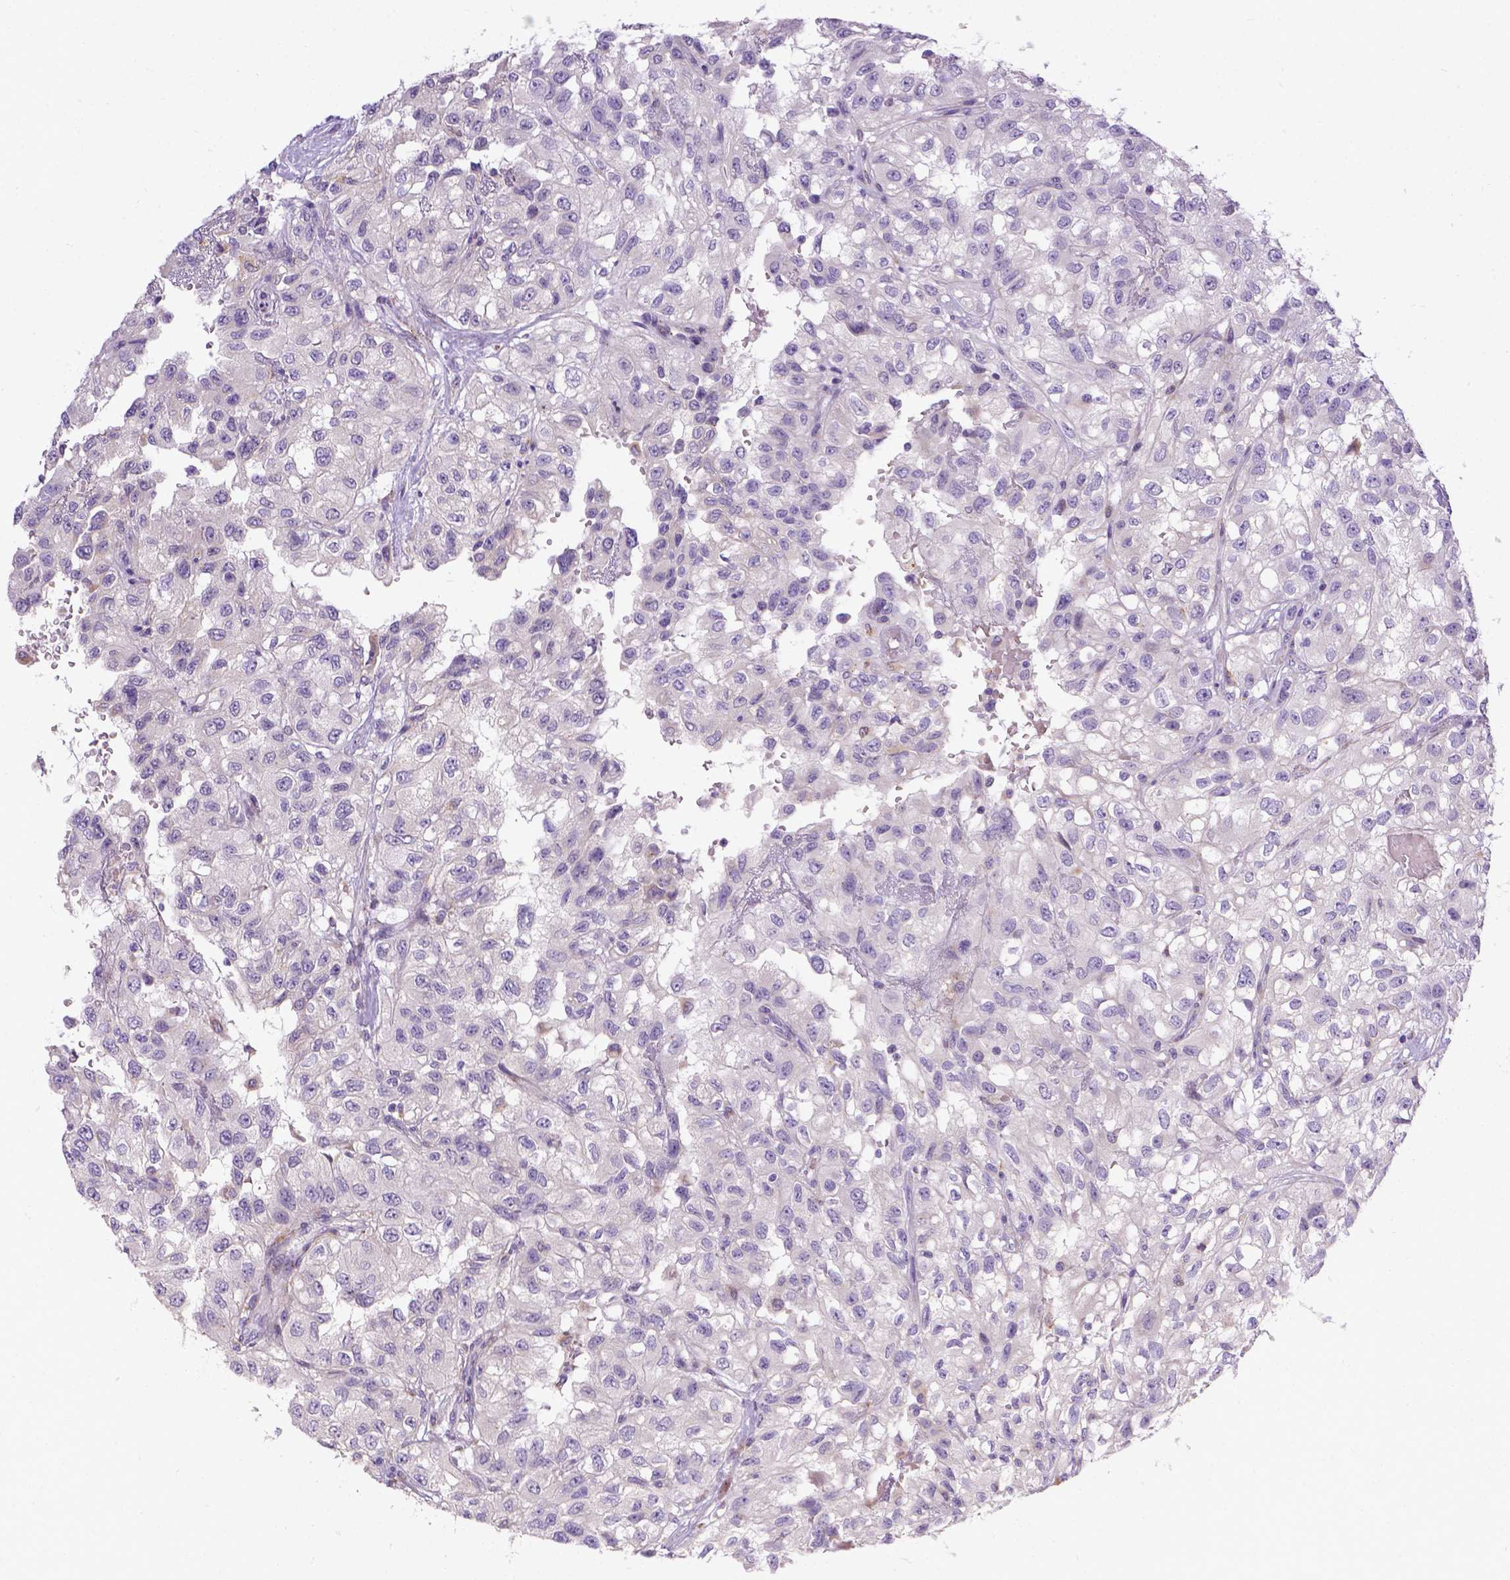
{"staining": {"intensity": "negative", "quantity": "none", "location": "none"}, "tissue": "renal cancer", "cell_type": "Tumor cells", "image_type": "cancer", "snomed": [{"axis": "morphology", "description": "Adenocarcinoma, NOS"}, {"axis": "topography", "description": "Kidney"}], "caption": "Renal cancer (adenocarcinoma) was stained to show a protein in brown. There is no significant expression in tumor cells. (DAB immunohistochemistry visualized using brightfield microscopy, high magnification).", "gene": "TM4SF18", "patient": {"sex": "male", "age": 64}}